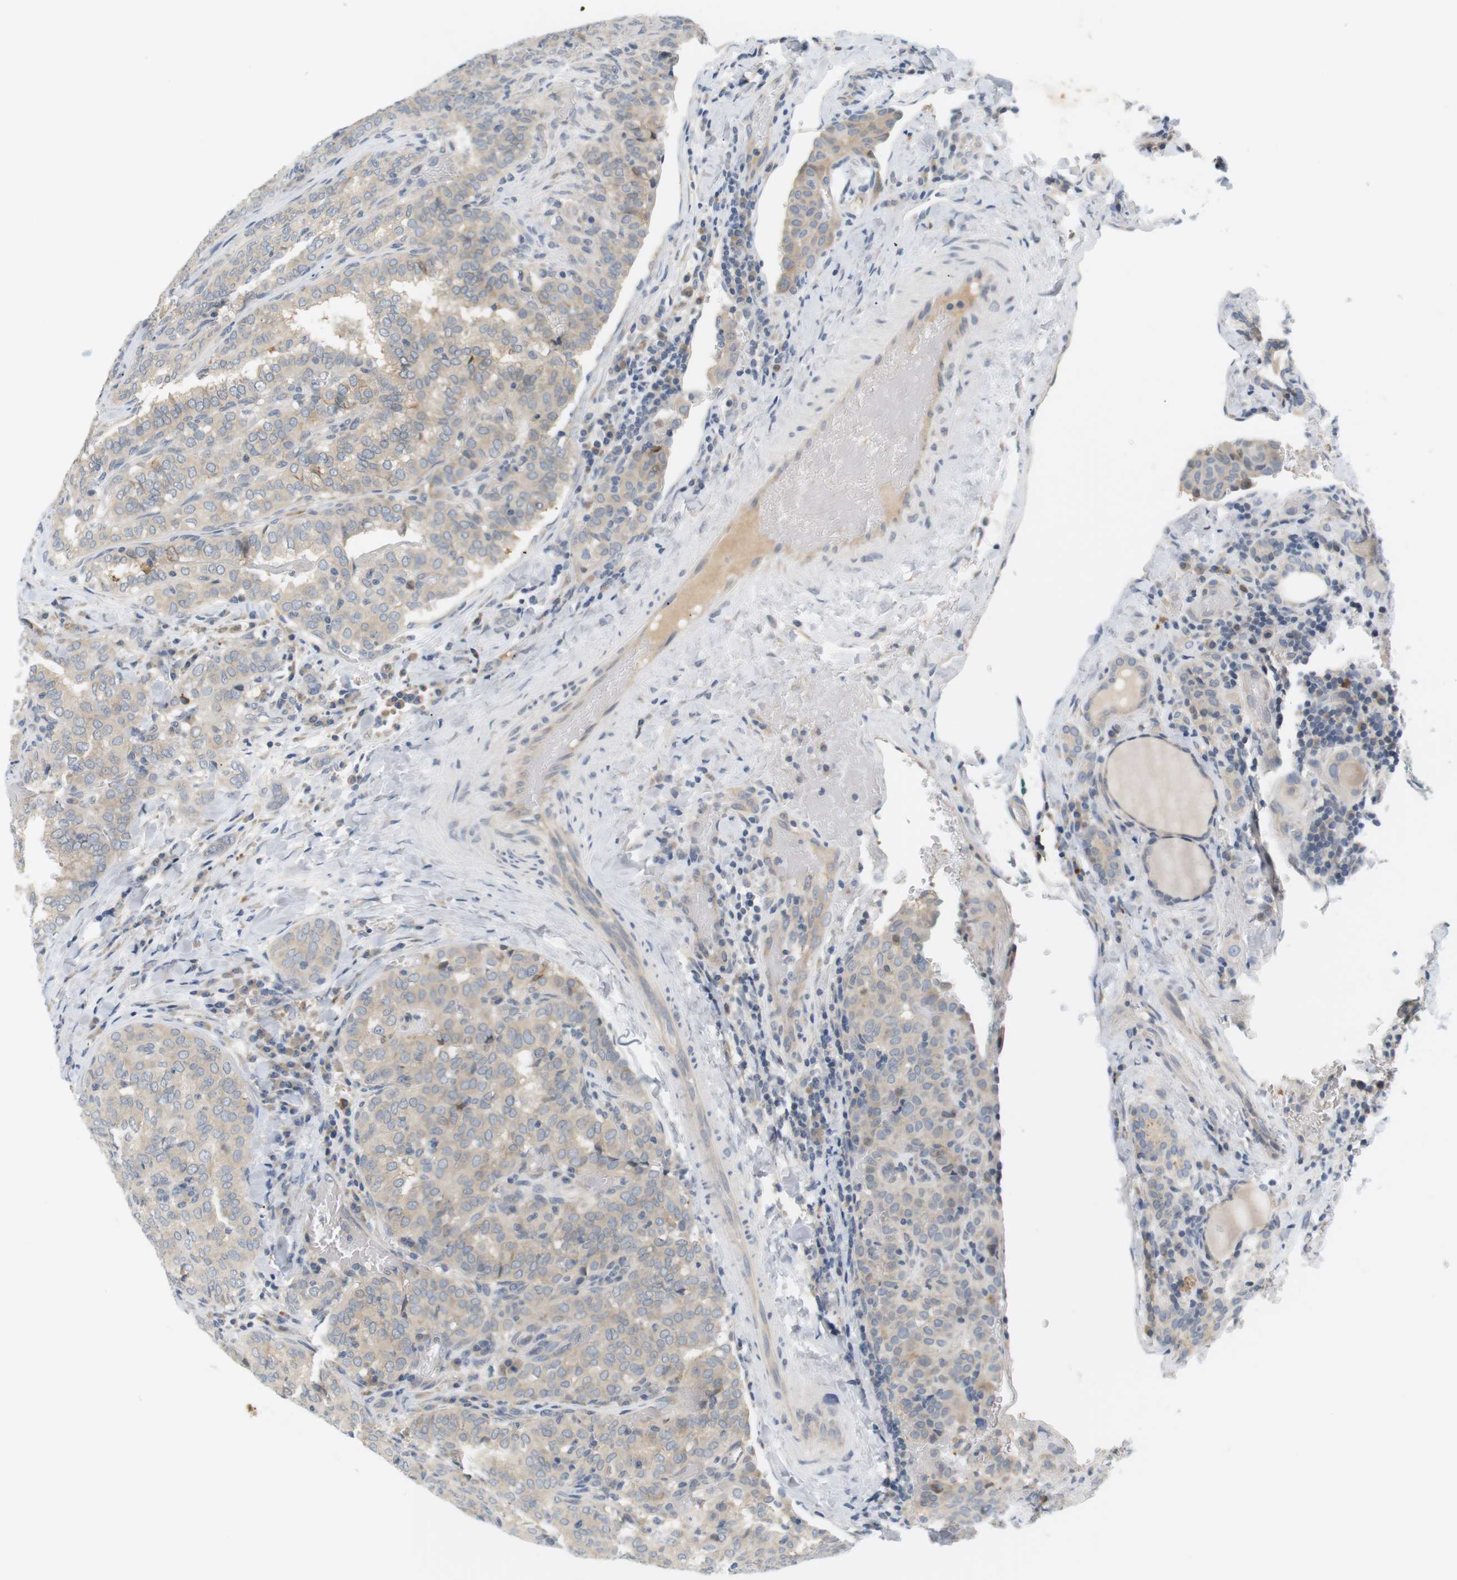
{"staining": {"intensity": "weak", "quantity": "25%-75%", "location": "cytoplasmic/membranous"}, "tissue": "thyroid cancer", "cell_type": "Tumor cells", "image_type": "cancer", "snomed": [{"axis": "morphology", "description": "Normal tissue, NOS"}, {"axis": "morphology", "description": "Papillary adenocarcinoma, NOS"}, {"axis": "topography", "description": "Thyroid gland"}], "caption": "This is an image of immunohistochemistry staining of thyroid cancer, which shows weak positivity in the cytoplasmic/membranous of tumor cells.", "gene": "EVA1C", "patient": {"sex": "female", "age": 30}}